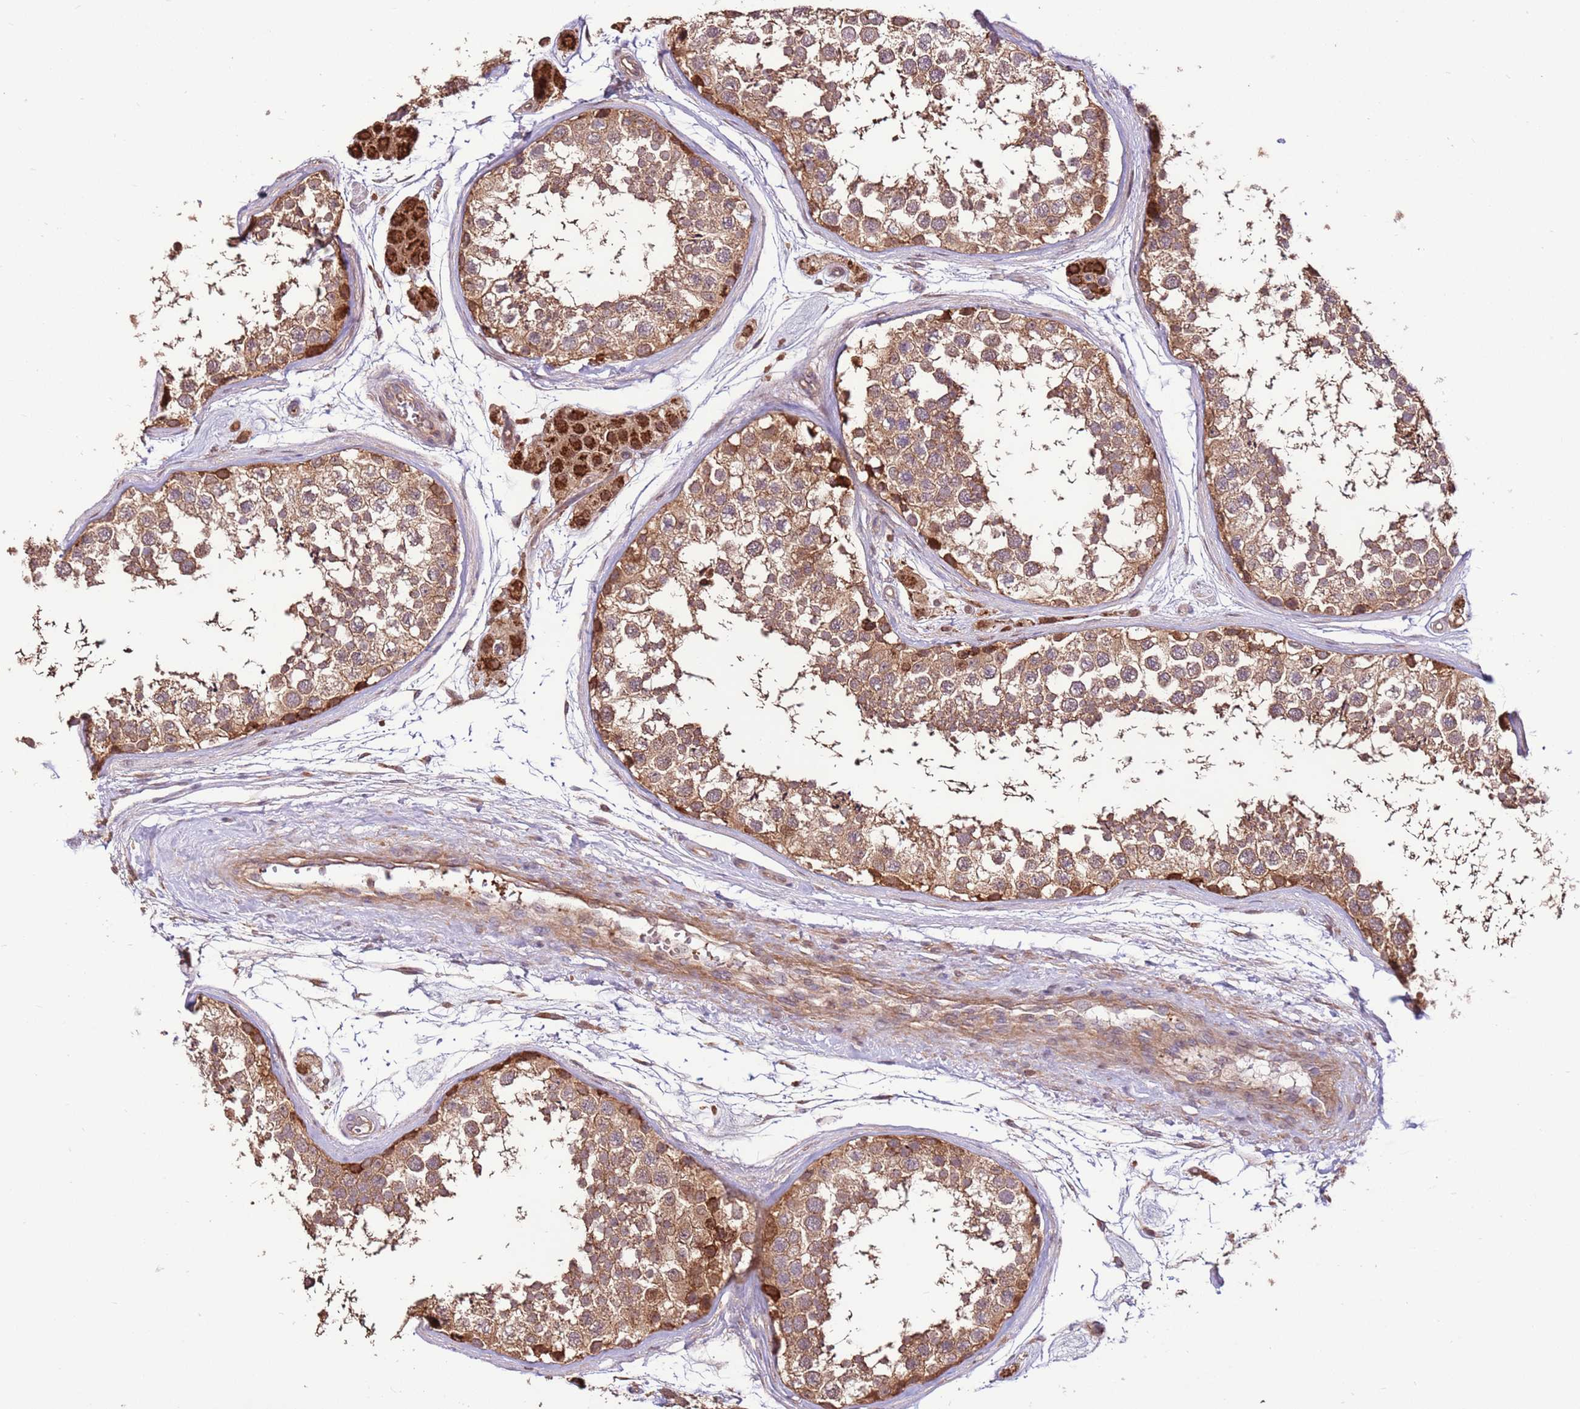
{"staining": {"intensity": "moderate", "quantity": ">75%", "location": "cytoplasmic/membranous"}, "tissue": "testis", "cell_type": "Cells in seminiferous ducts", "image_type": "normal", "snomed": [{"axis": "morphology", "description": "Normal tissue, NOS"}, {"axis": "topography", "description": "Testis"}], "caption": "Immunohistochemical staining of unremarkable human testis displays >75% levels of moderate cytoplasmic/membranous protein staining in approximately >75% of cells in seminiferous ducts. (DAB IHC, brown staining for protein, blue staining for nuclei).", "gene": "CCDC112", "patient": {"sex": "male", "age": 56}}